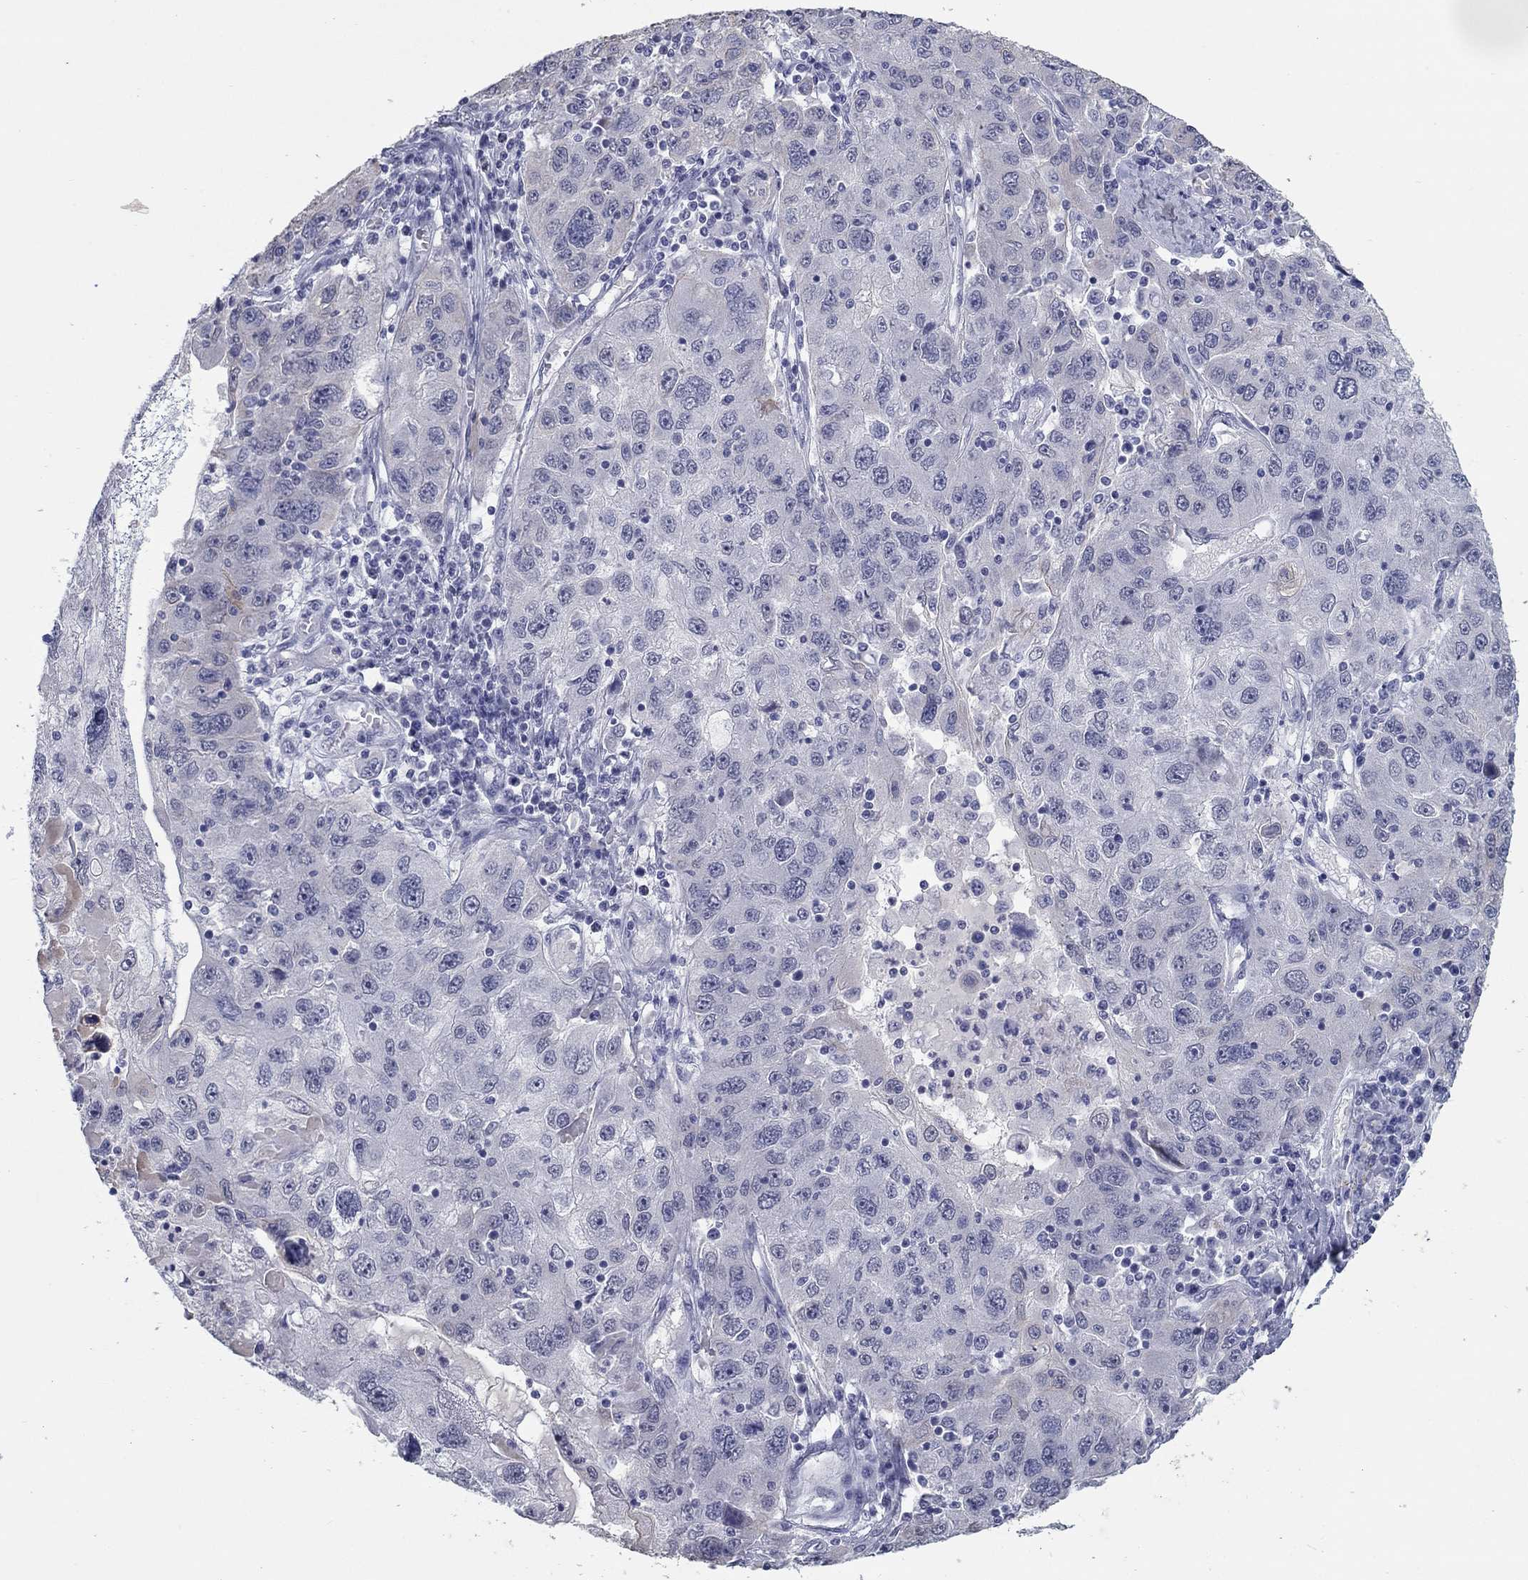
{"staining": {"intensity": "negative", "quantity": "none", "location": "none"}, "tissue": "stomach cancer", "cell_type": "Tumor cells", "image_type": "cancer", "snomed": [{"axis": "morphology", "description": "Adenocarcinoma, NOS"}, {"axis": "topography", "description": "Stomach"}], "caption": "This is an IHC micrograph of human stomach cancer. There is no positivity in tumor cells.", "gene": "KRT75", "patient": {"sex": "male", "age": 56}}